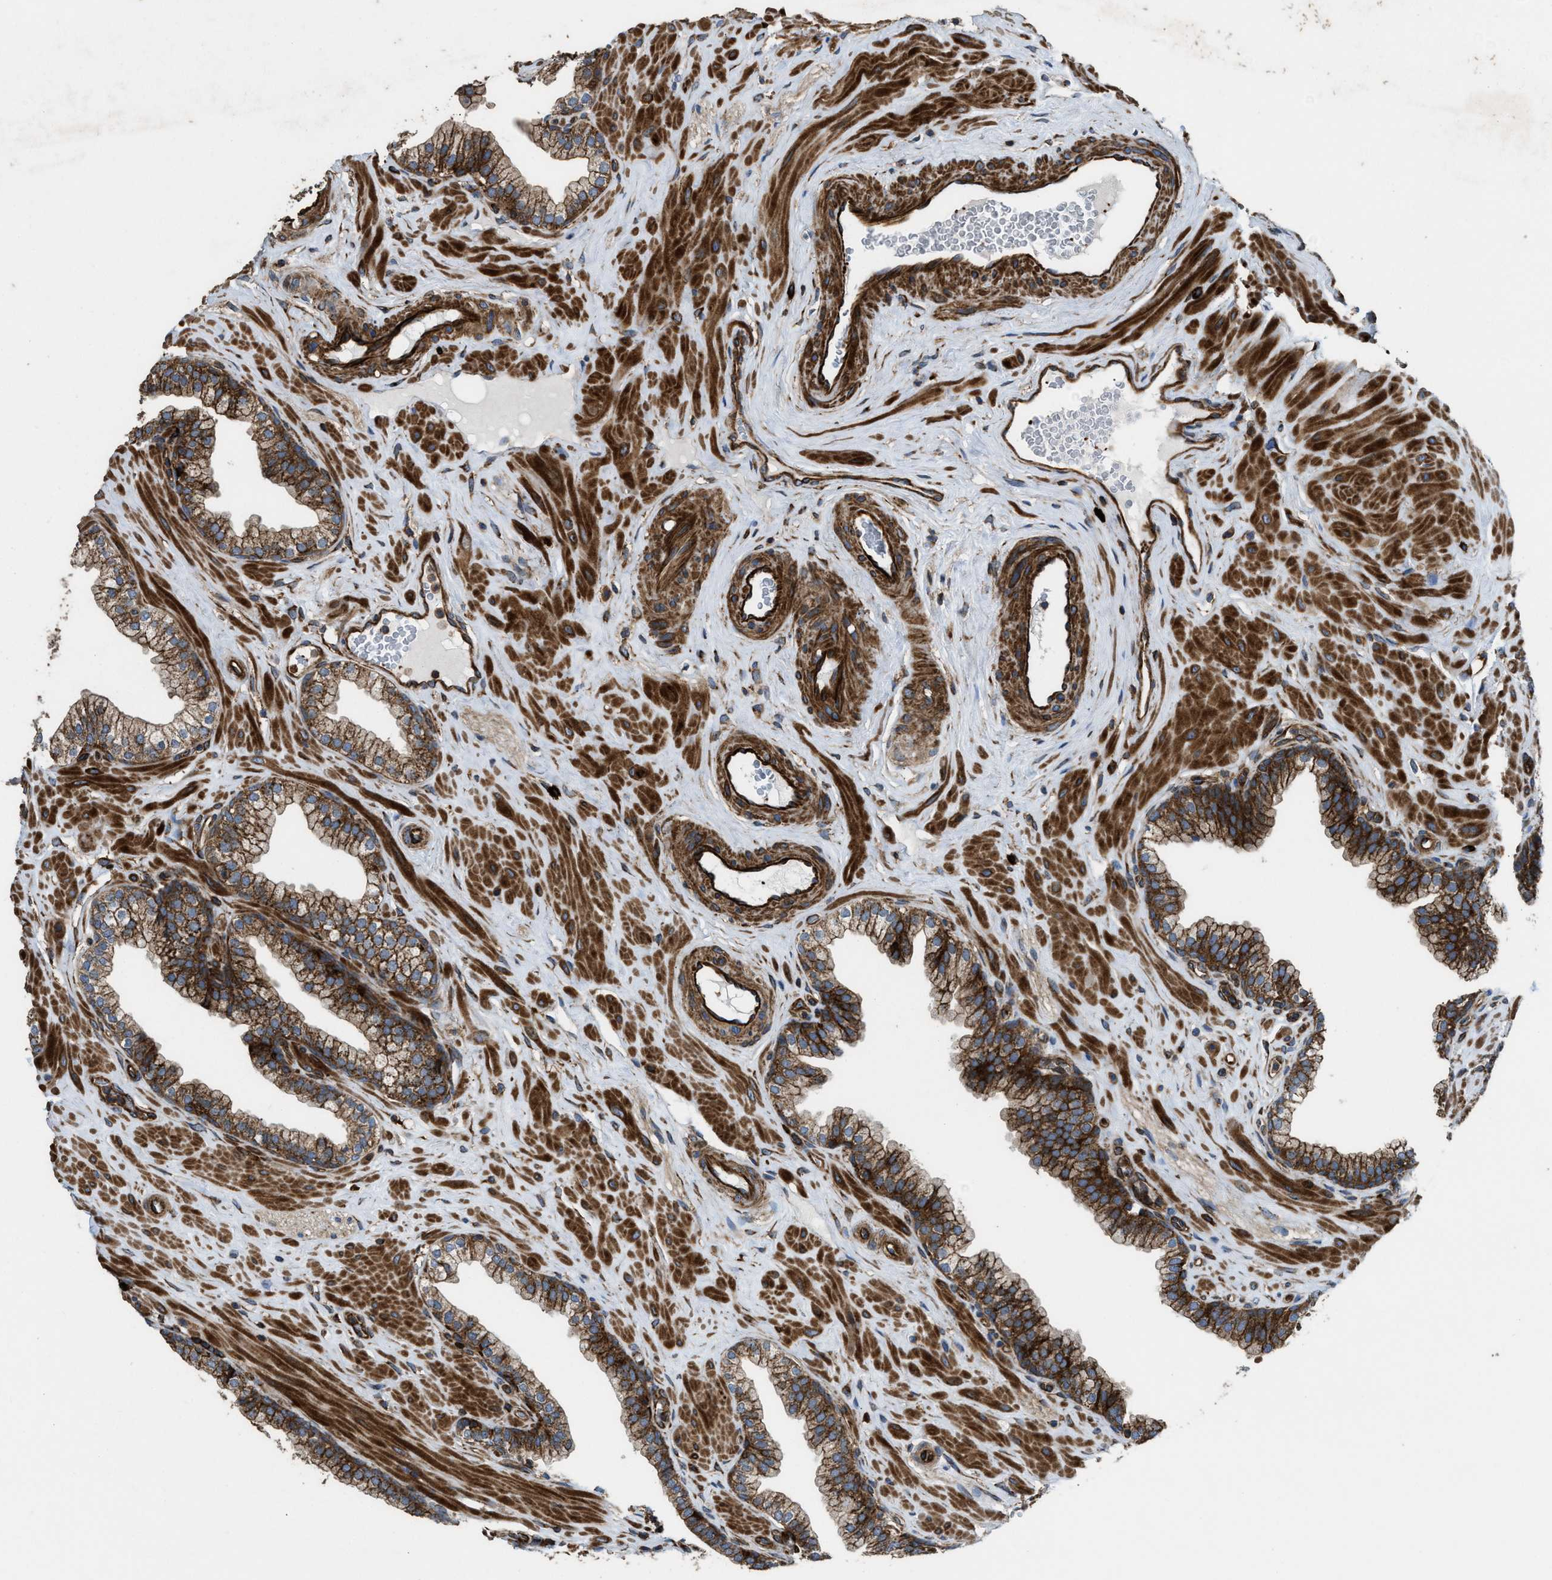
{"staining": {"intensity": "strong", "quantity": ">75%", "location": "cytoplasmic/membranous"}, "tissue": "prostate", "cell_type": "Glandular cells", "image_type": "normal", "snomed": [{"axis": "morphology", "description": "Normal tissue, NOS"}, {"axis": "morphology", "description": "Urothelial carcinoma, Low grade"}, {"axis": "topography", "description": "Urinary bladder"}, {"axis": "topography", "description": "Prostate"}], "caption": "Strong cytoplasmic/membranous protein staining is present in about >75% of glandular cells in prostate.", "gene": "EGLN1", "patient": {"sex": "male", "age": 60}}